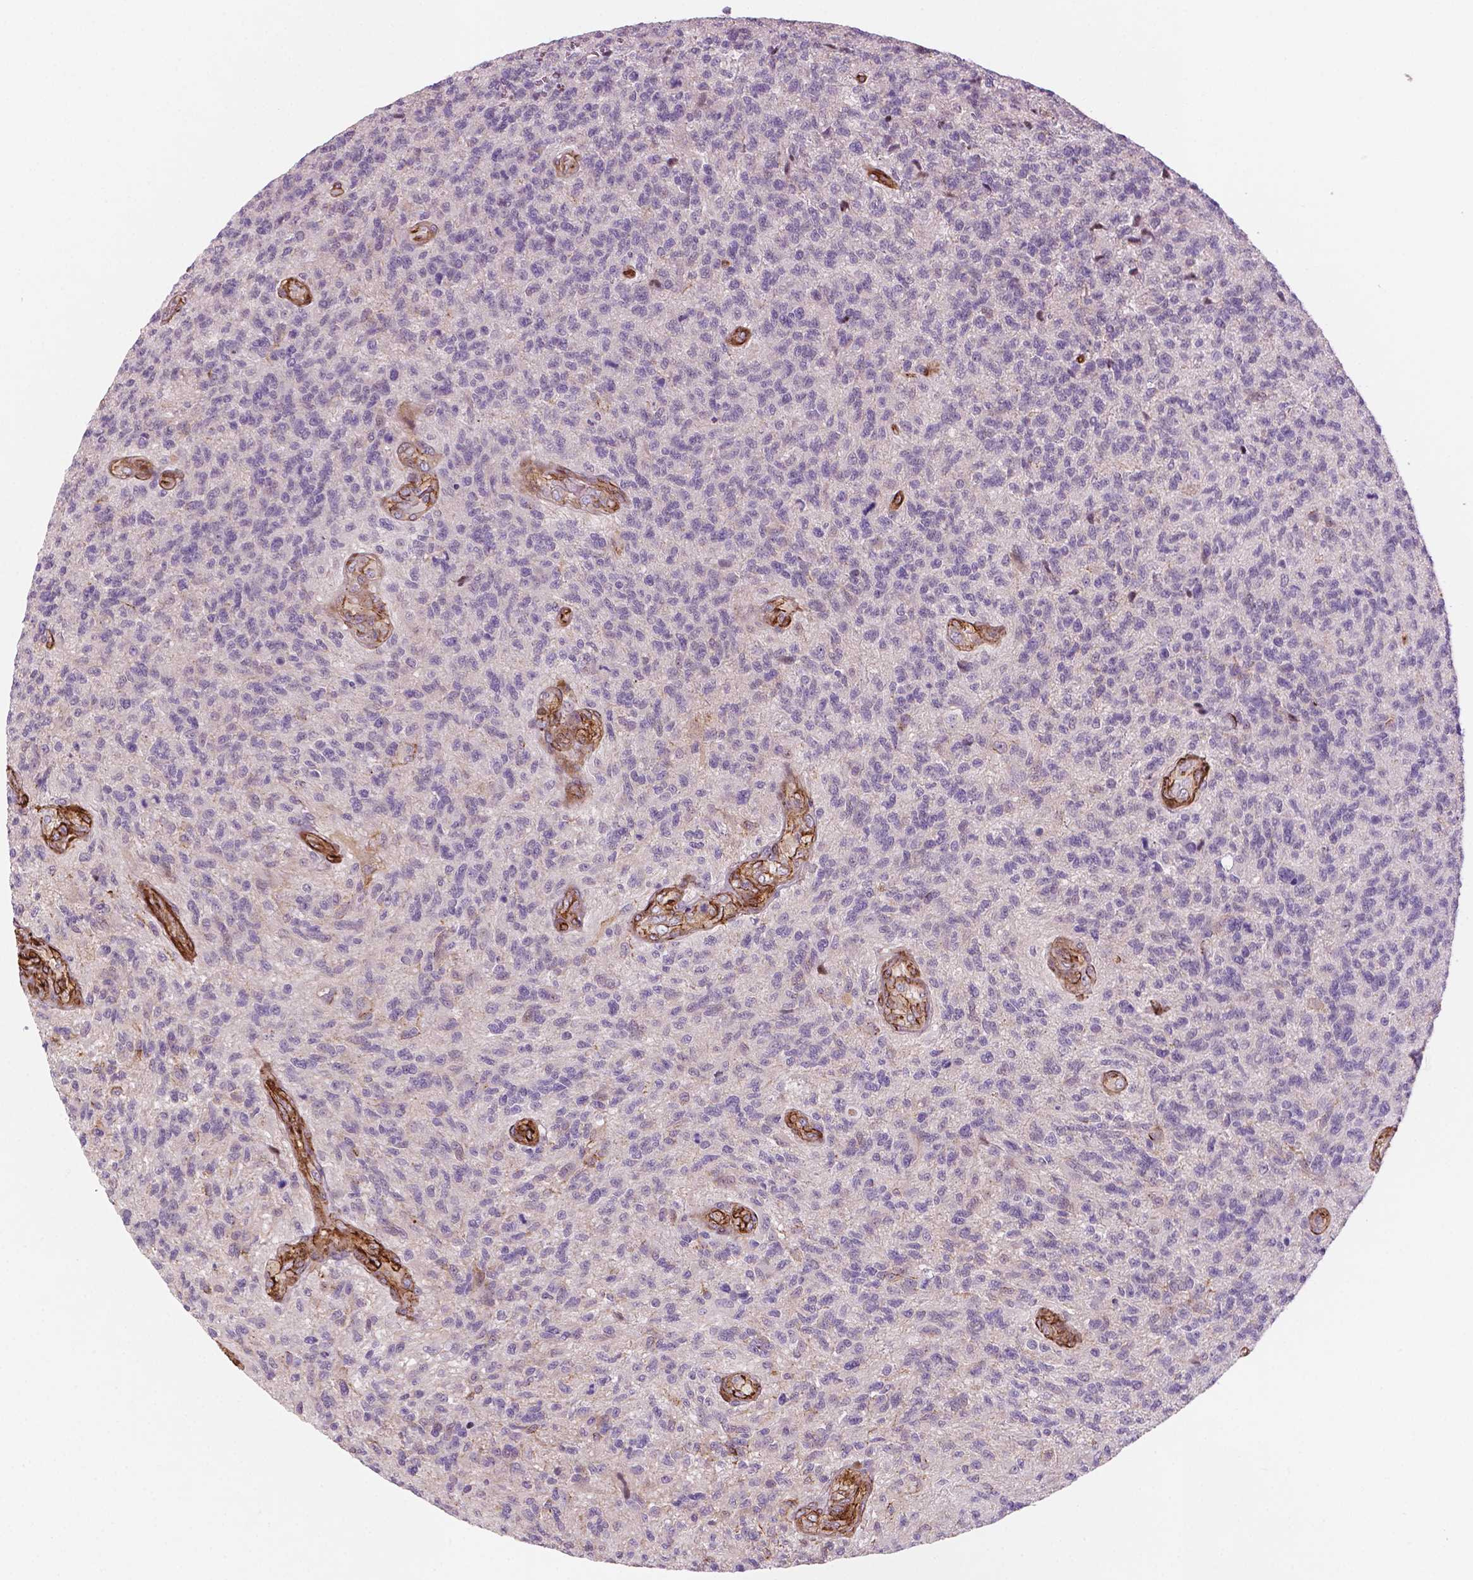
{"staining": {"intensity": "negative", "quantity": "none", "location": "none"}, "tissue": "glioma", "cell_type": "Tumor cells", "image_type": "cancer", "snomed": [{"axis": "morphology", "description": "Glioma, malignant, High grade"}, {"axis": "topography", "description": "Brain"}], "caption": "Immunohistochemistry of glioma shows no staining in tumor cells.", "gene": "EGFL8", "patient": {"sex": "male", "age": 56}}